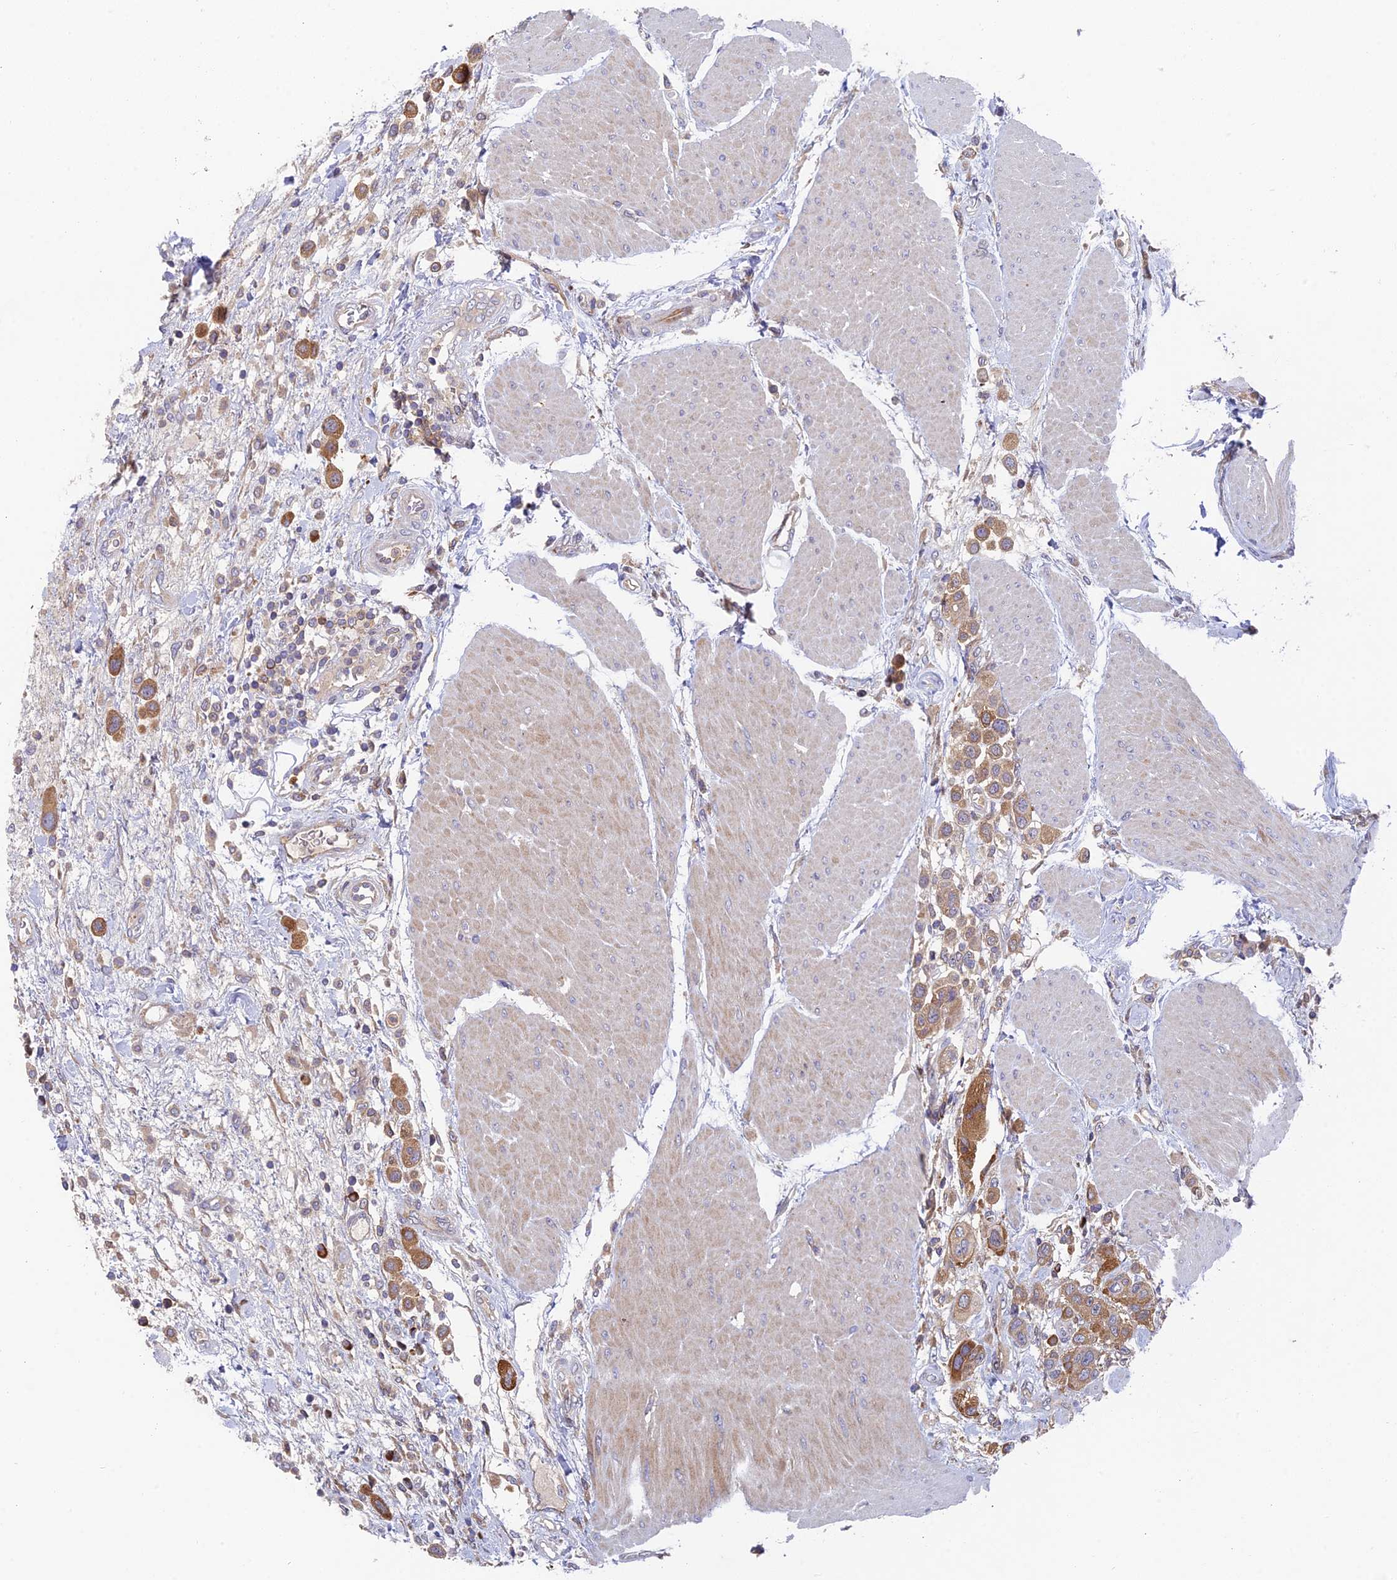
{"staining": {"intensity": "moderate", "quantity": ">75%", "location": "cytoplasmic/membranous"}, "tissue": "urothelial cancer", "cell_type": "Tumor cells", "image_type": "cancer", "snomed": [{"axis": "morphology", "description": "Urothelial carcinoma, High grade"}, {"axis": "topography", "description": "Urinary bladder"}], "caption": "Immunohistochemistry (IHC) (DAB) staining of high-grade urothelial carcinoma reveals moderate cytoplasmic/membranous protein staining in about >75% of tumor cells.", "gene": "IPO5", "patient": {"sex": "male", "age": 50}}